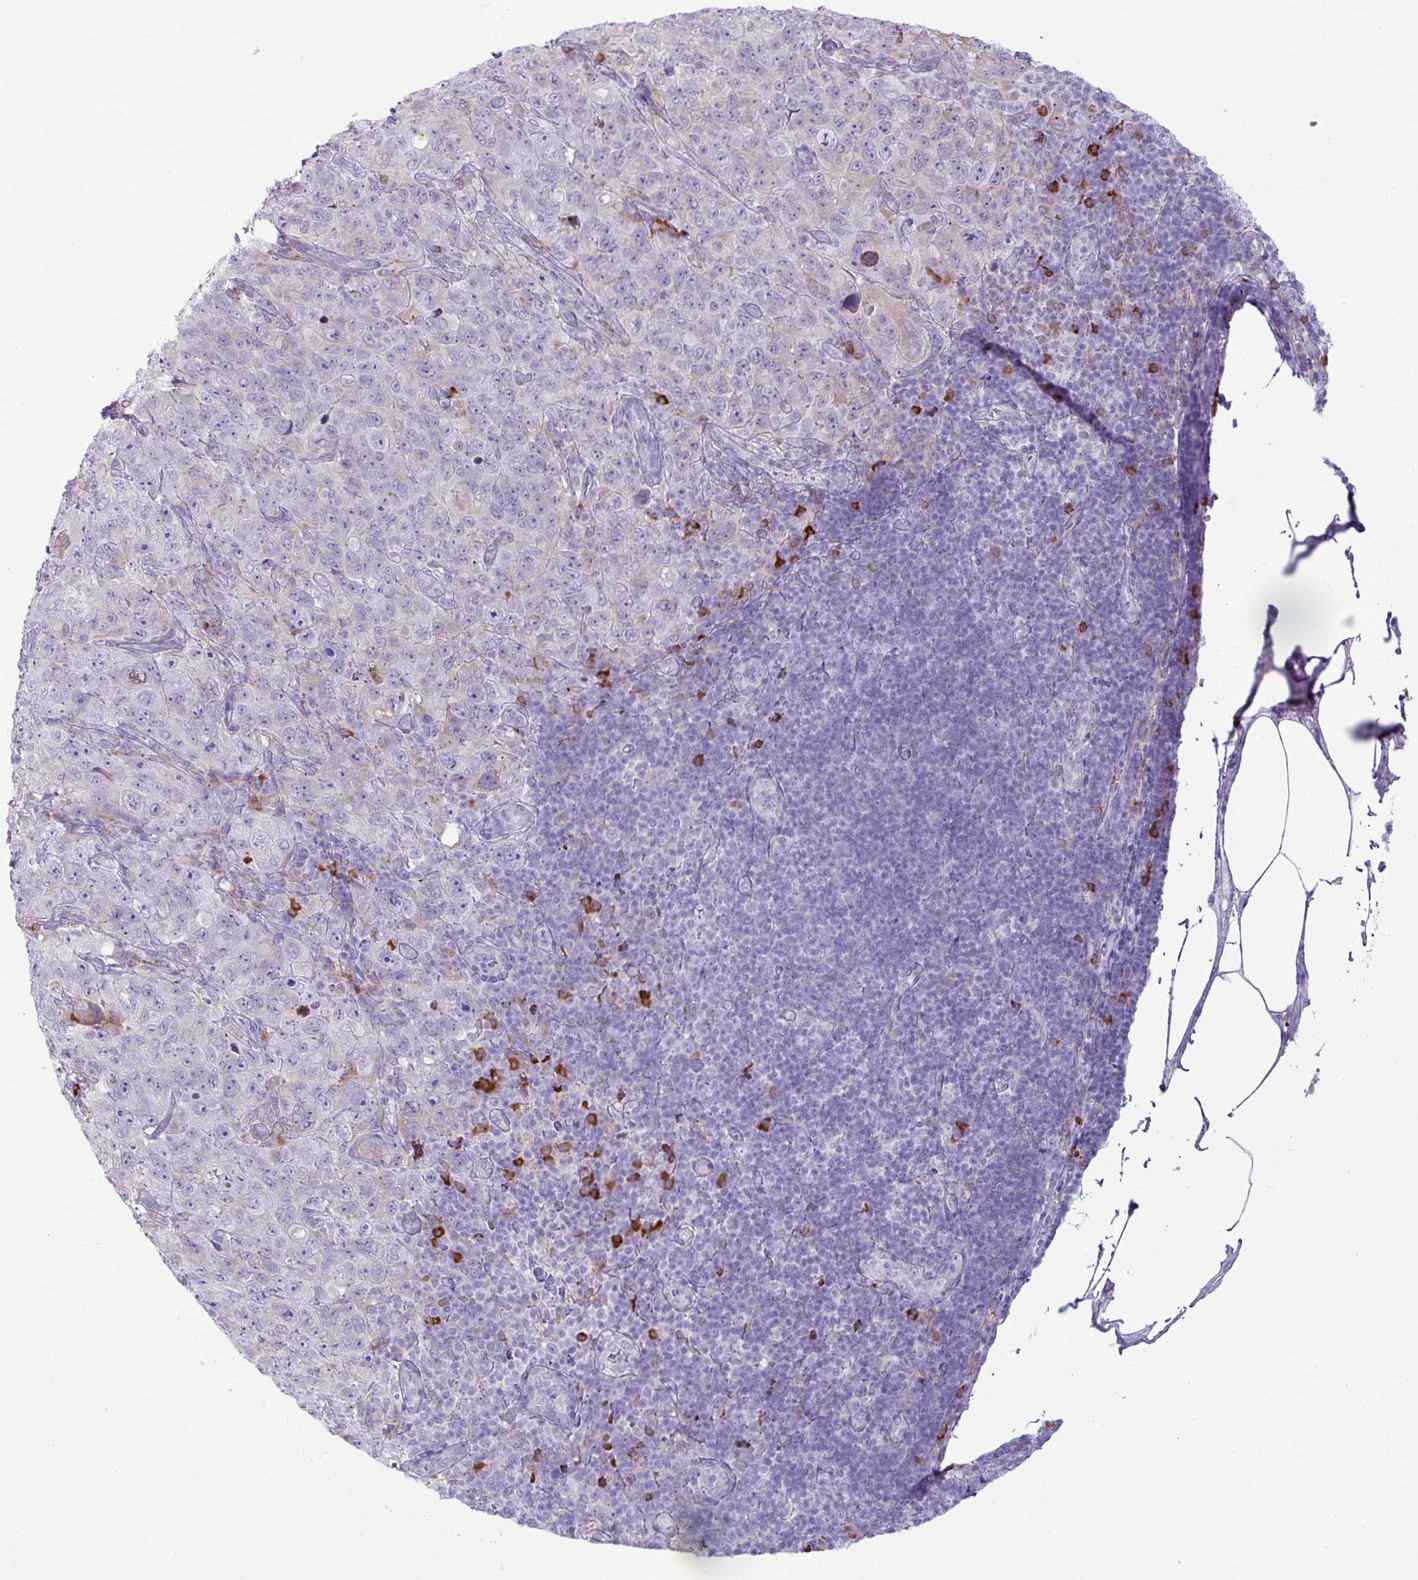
{"staining": {"intensity": "weak", "quantity": "<25%", "location": "cytoplasmic/membranous"}, "tissue": "pancreatic cancer", "cell_type": "Tumor cells", "image_type": "cancer", "snomed": [{"axis": "morphology", "description": "Adenocarcinoma, NOS"}, {"axis": "topography", "description": "Pancreas"}], "caption": "DAB immunohistochemical staining of adenocarcinoma (pancreatic) displays no significant staining in tumor cells. Brightfield microscopy of IHC stained with DAB (brown) and hematoxylin (blue), captured at high magnification.", "gene": "RGS21", "patient": {"sex": "male", "age": 68}}